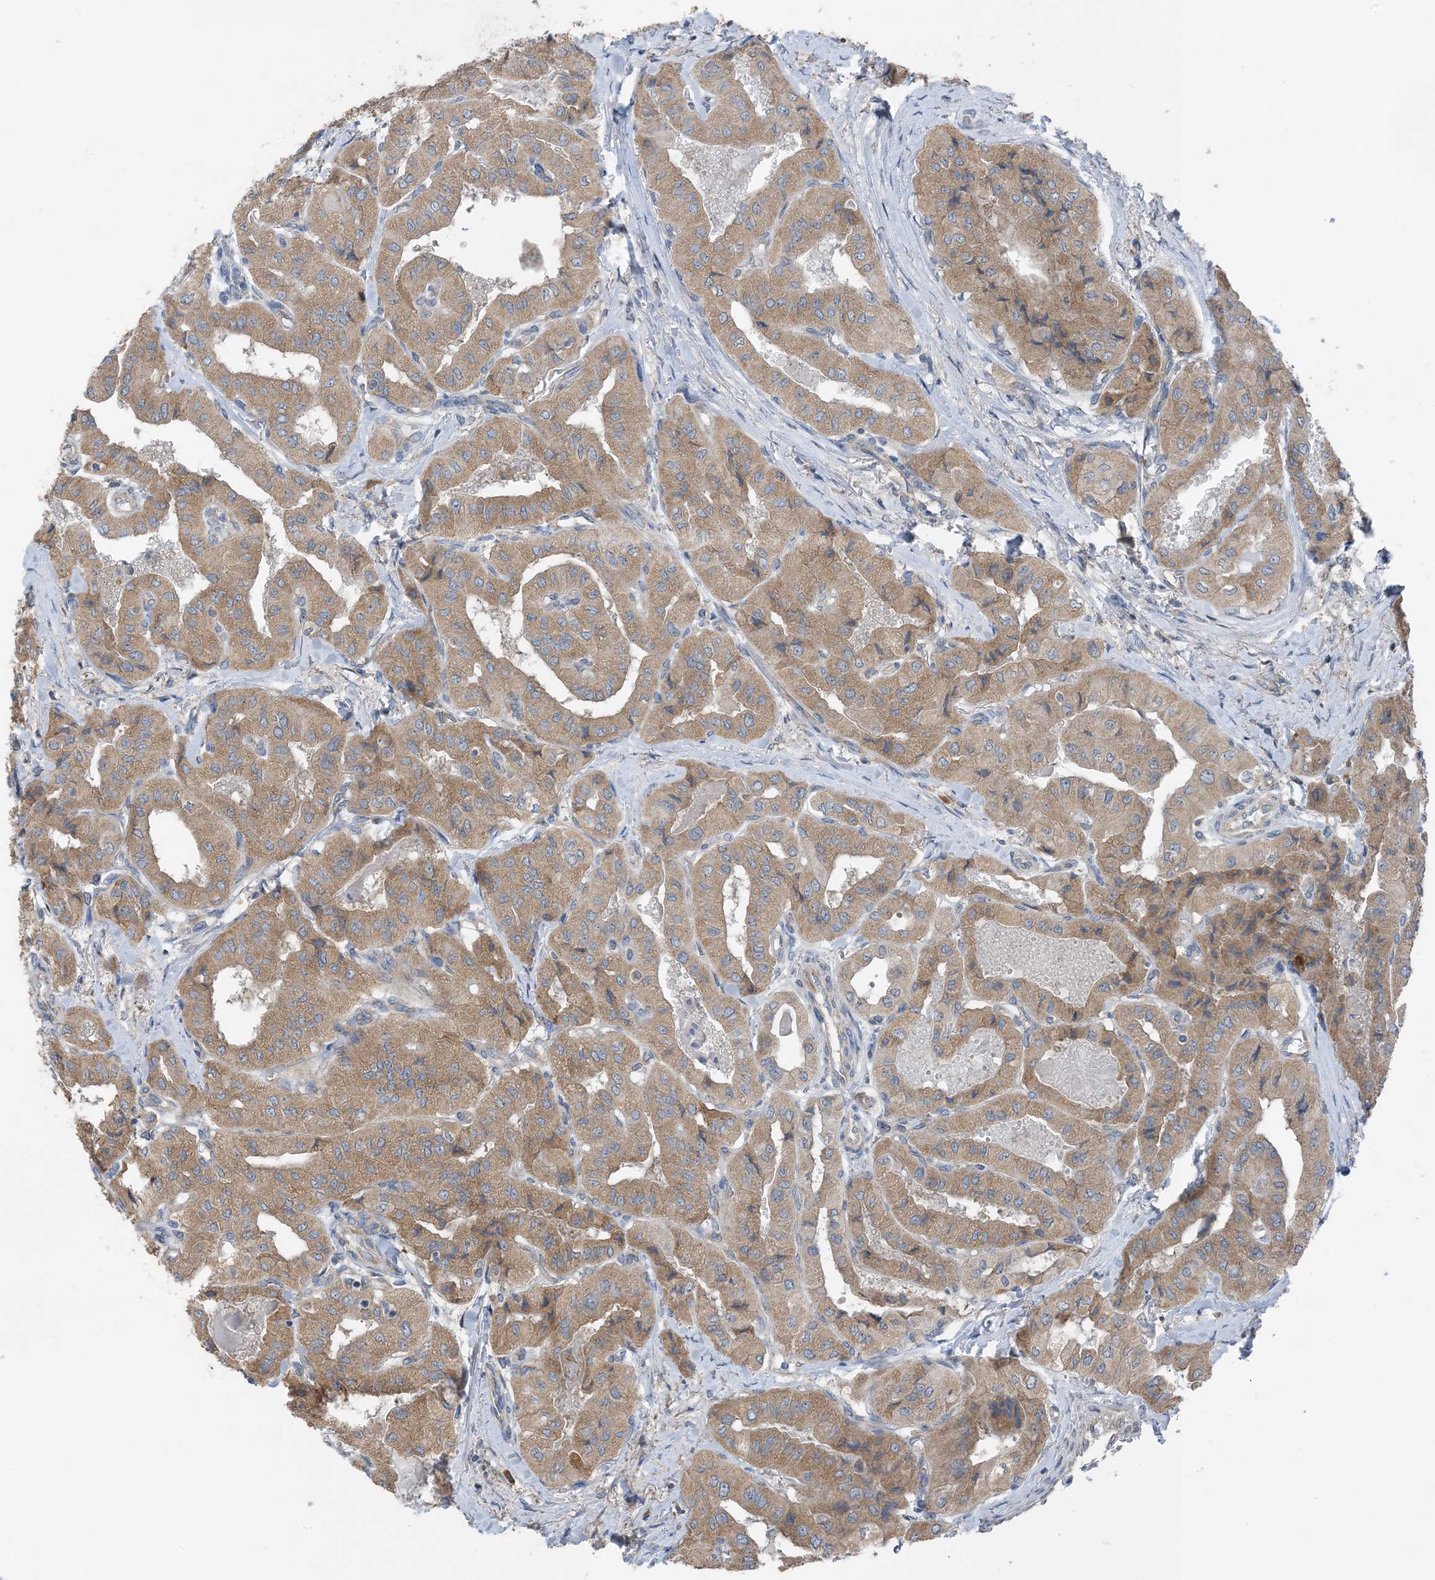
{"staining": {"intensity": "moderate", "quantity": ">75%", "location": "cytoplasmic/membranous"}, "tissue": "thyroid cancer", "cell_type": "Tumor cells", "image_type": "cancer", "snomed": [{"axis": "morphology", "description": "Papillary adenocarcinoma, NOS"}, {"axis": "topography", "description": "Thyroid gland"}], "caption": "High-magnification brightfield microscopy of papillary adenocarcinoma (thyroid) stained with DAB (brown) and counterstained with hematoxylin (blue). tumor cells exhibit moderate cytoplasmic/membranous staining is present in about>75% of cells.", "gene": "DHX30", "patient": {"sex": "female", "age": 59}}